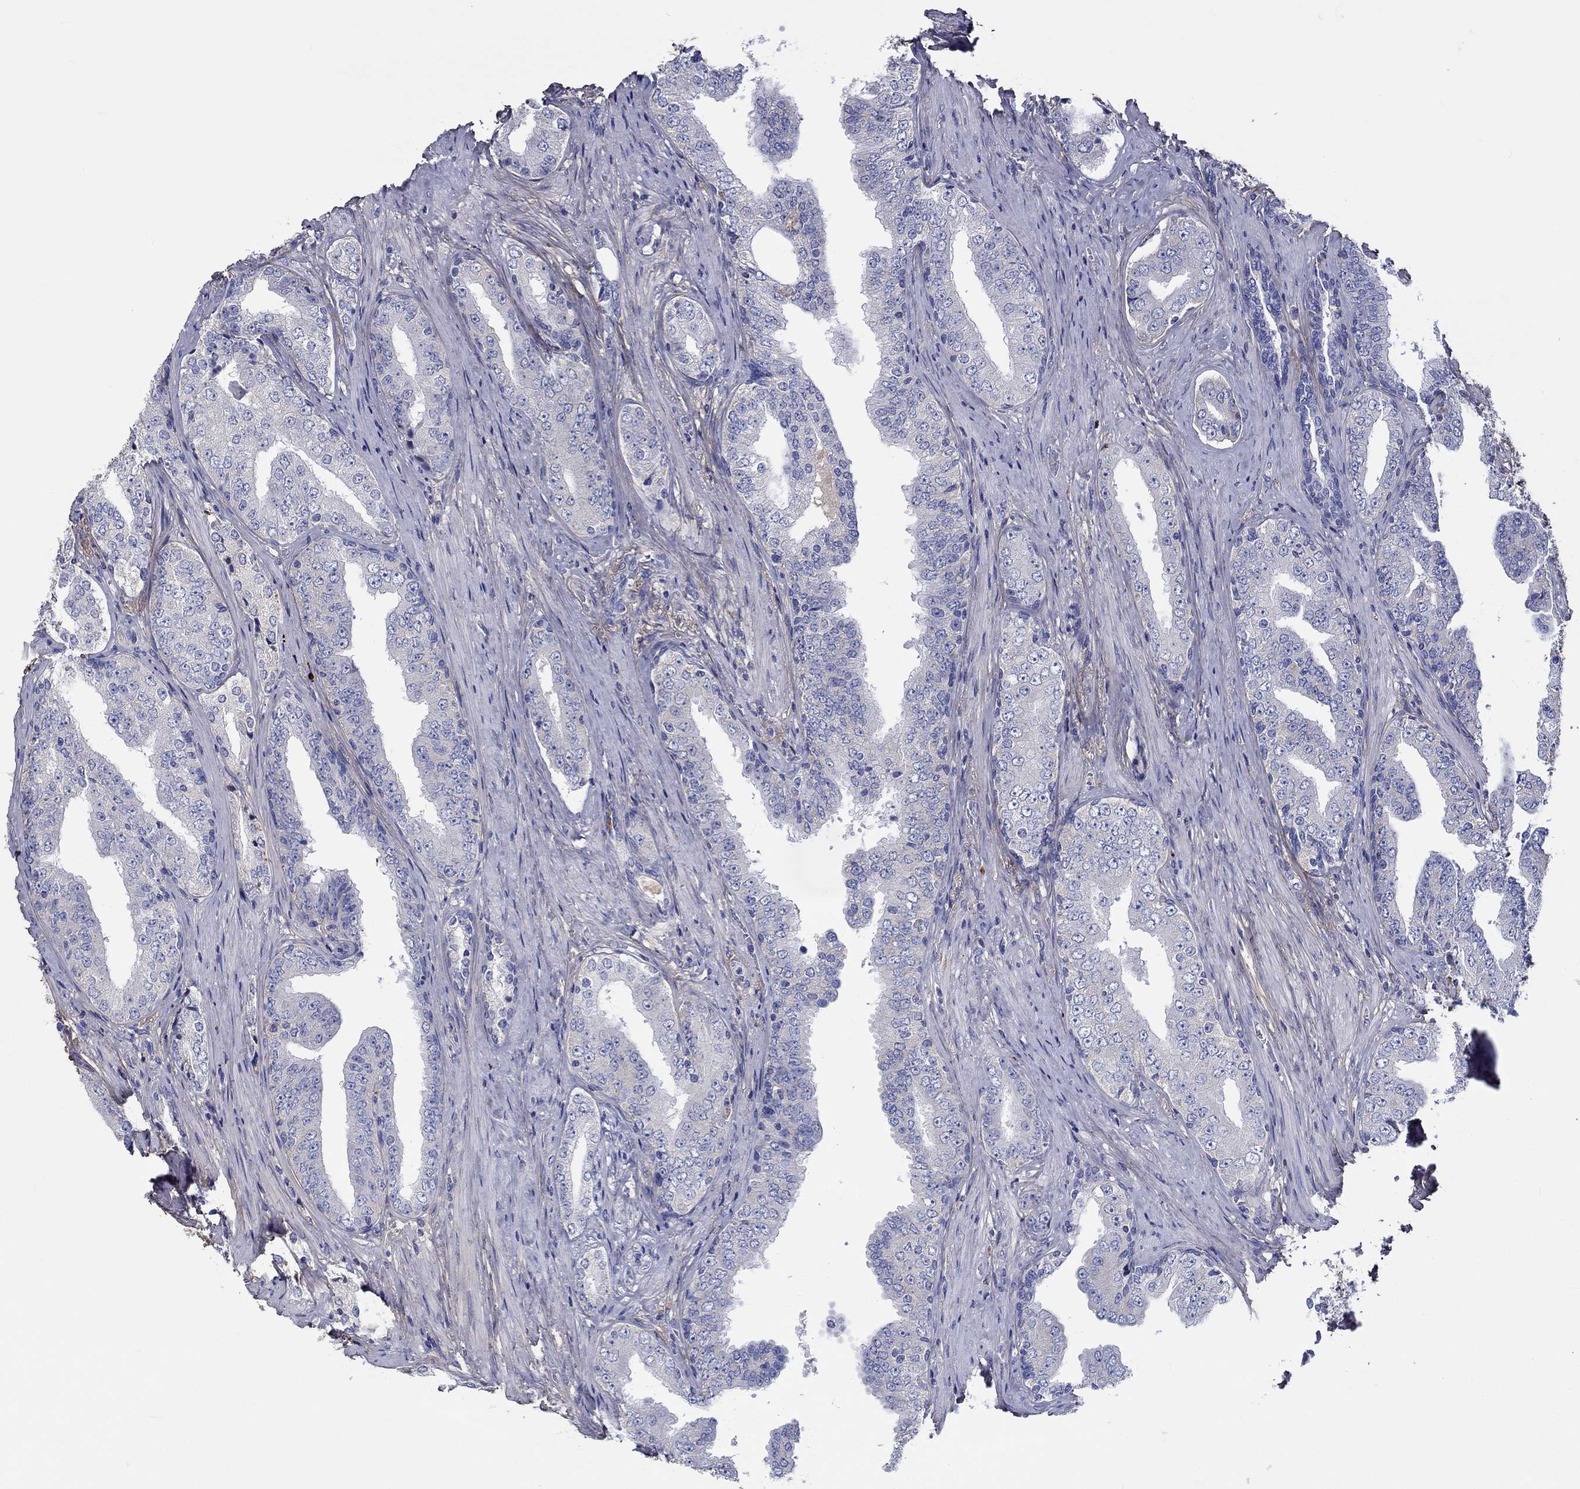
{"staining": {"intensity": "negative", "quantity": "none", "location": "none"}, "tissue": "prostate cancer", "cell_type": "Tumor cells", "image_type": "cancer", "snomed": [{"axis": "morphology", "description": "Adenocarcinoma, Low grade"}, {"axis": "topography", "description": "Prostate and seminal vesicle, NOS"}], "caption": "Immunohistochemistry (IHC) histopathology image of human prostate cancer stained for a protein (brown), which exhibits no expression in tumor cells. (DAB (3,3'-diaminobenzidine) immunohistochemistry (IHC) with hematoxylin counter stain).", "gene": "TGFBI", "patient": {"sex": "male", "age": 61}}